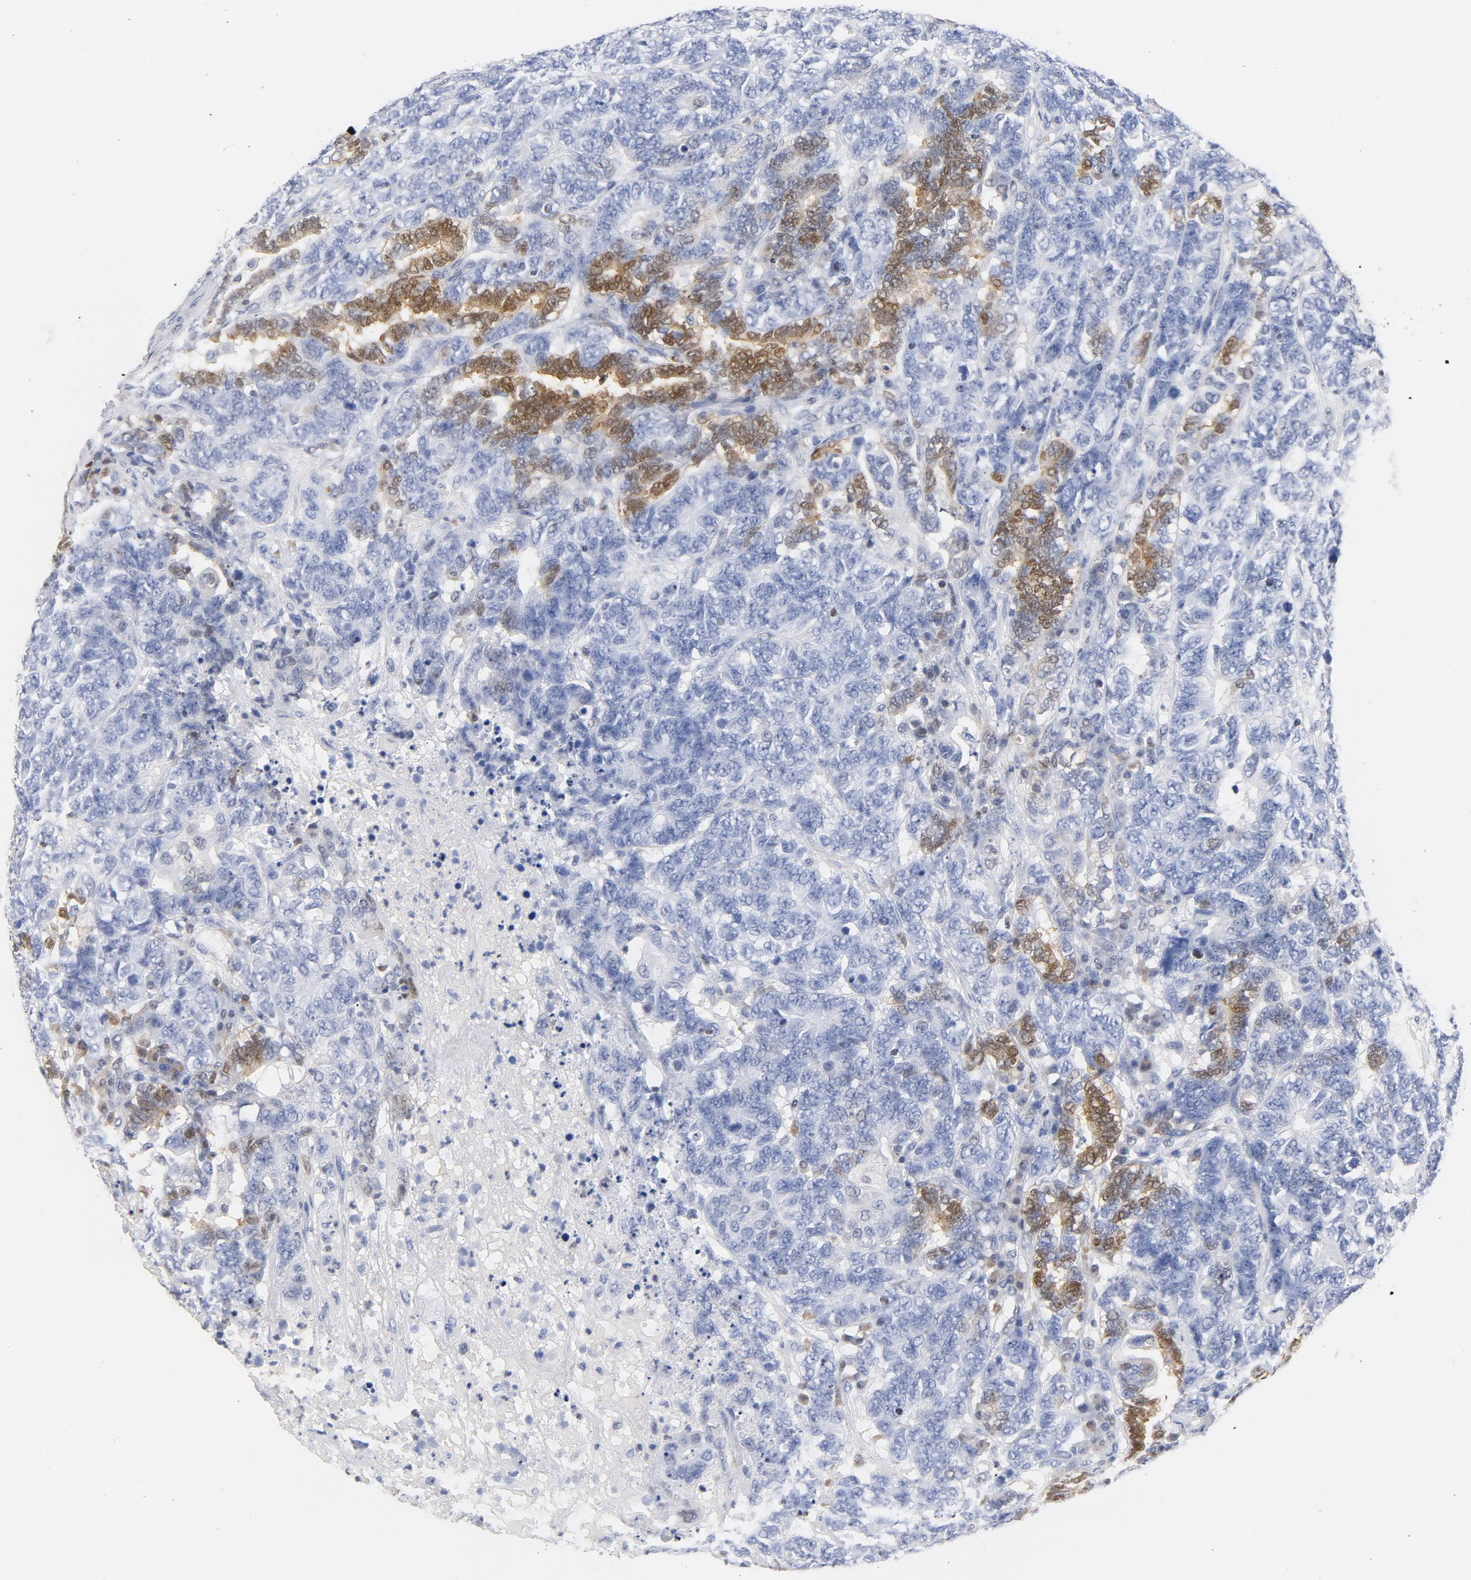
{"staining": {"intensity": "strong", "quantity": "<25%", "location": "cytoplasmic/membranous"}, "tissue": "testis cancer", "cell_type": "Tumor cells", "image_type": "cancer", "snomed": [{"axis": "morphology", "description": "Carcinoma, Embryonal, NOS"}, {"axis": "topography", "description": "Testis"}], "caption": "Testis cancer was stained to show a protein in brown. There is medium levels of strong cytoplasmic/membranous staining in about <25% of tumor cells.", "gene": "CDKN1B", "patient": {"sex": "male", "age": 26}}